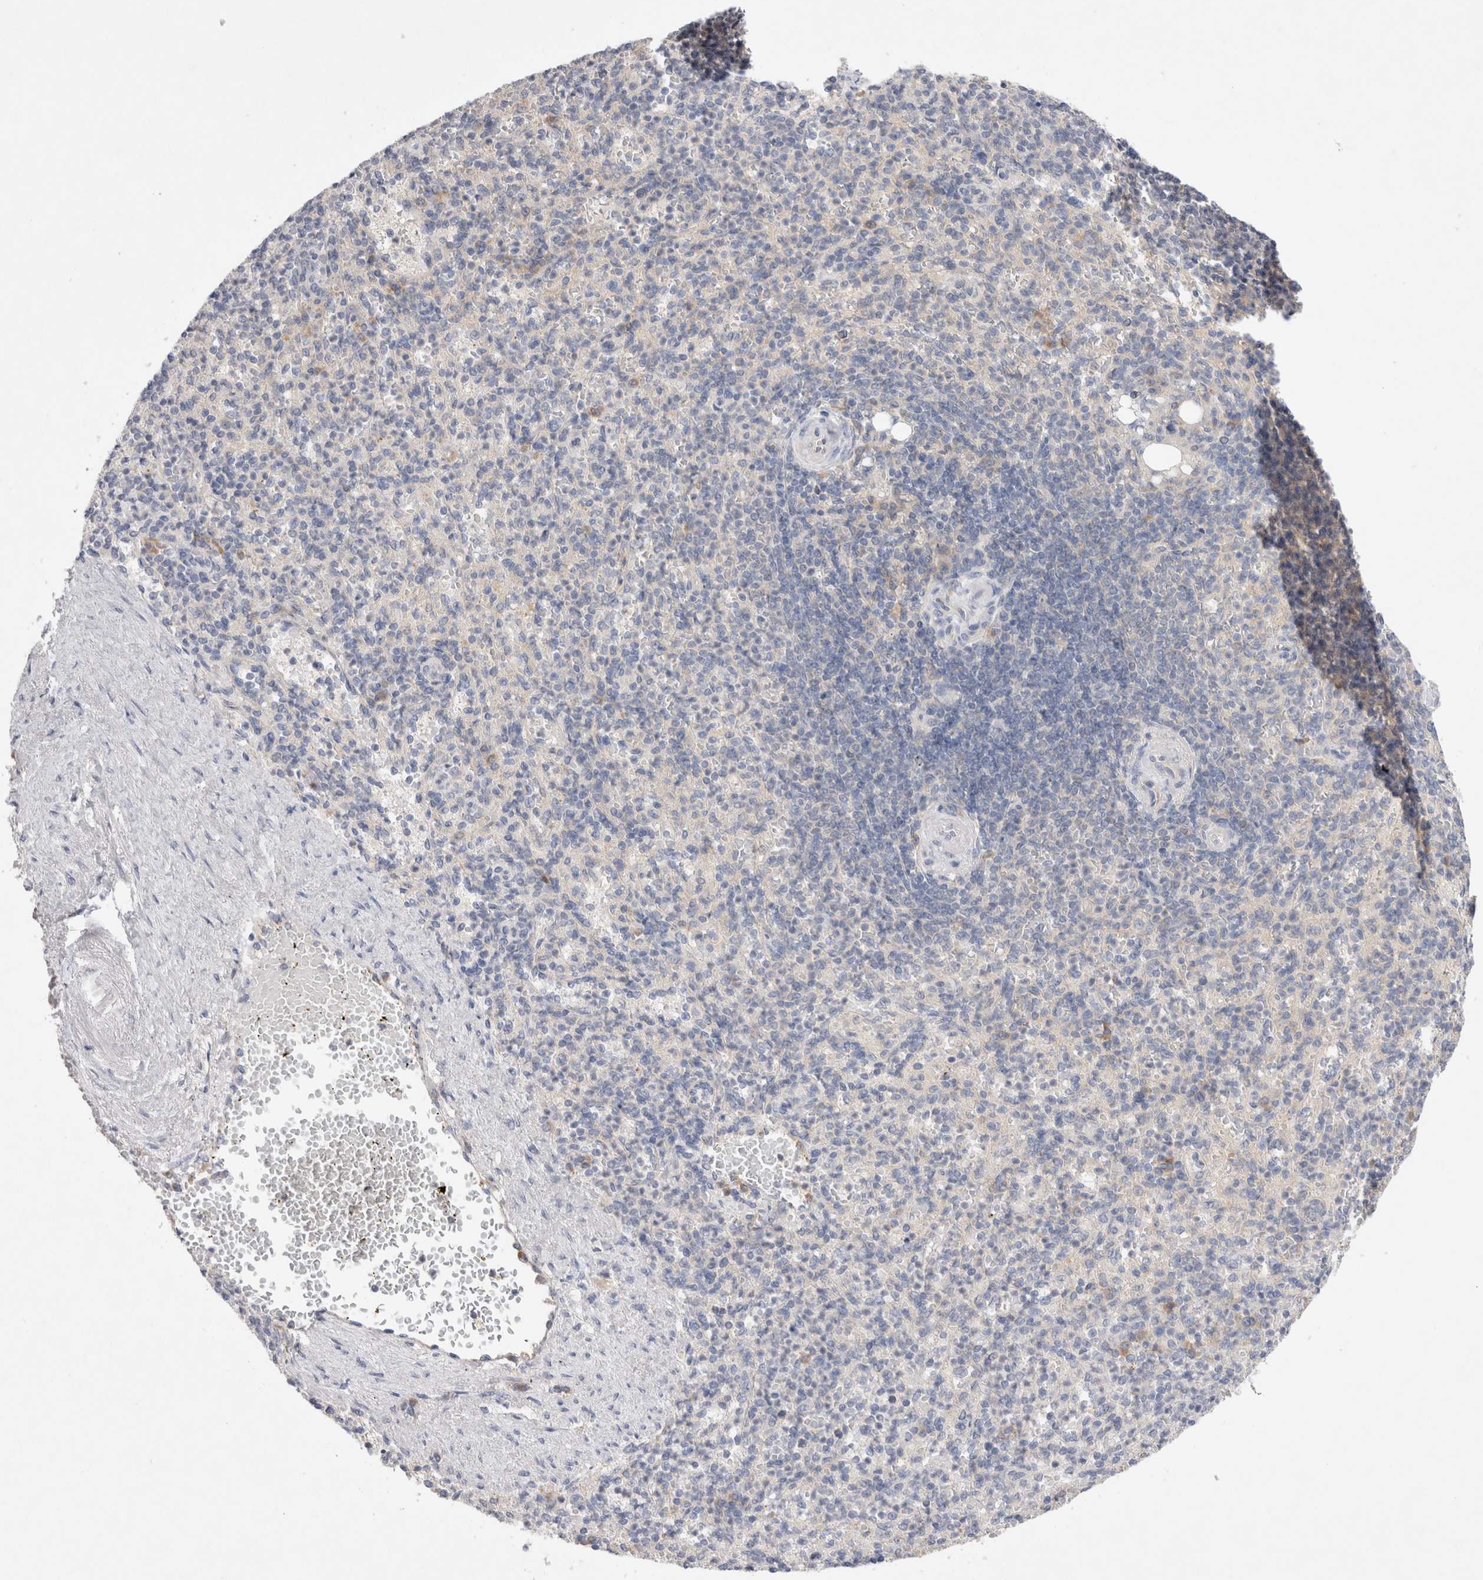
{"staining": {"intensity": "weak", "quantity": "<25%", "location": "cytoplasmic/membranous"}, "tissue": "spleen", "cell_type": "Cells in red pulp", "image_type": "normal", "snomed": [{"axis": "morphology", "description": "Normal tissue, NOS"}, {"axis": "topography", "description": "Spleen"}], "caption": "This is an immunohistochemistry image of benign spleen. There is no staining in cells in red pulp.", "gene": "GAS1", "patient": {"sex": "female", "age": 74}}